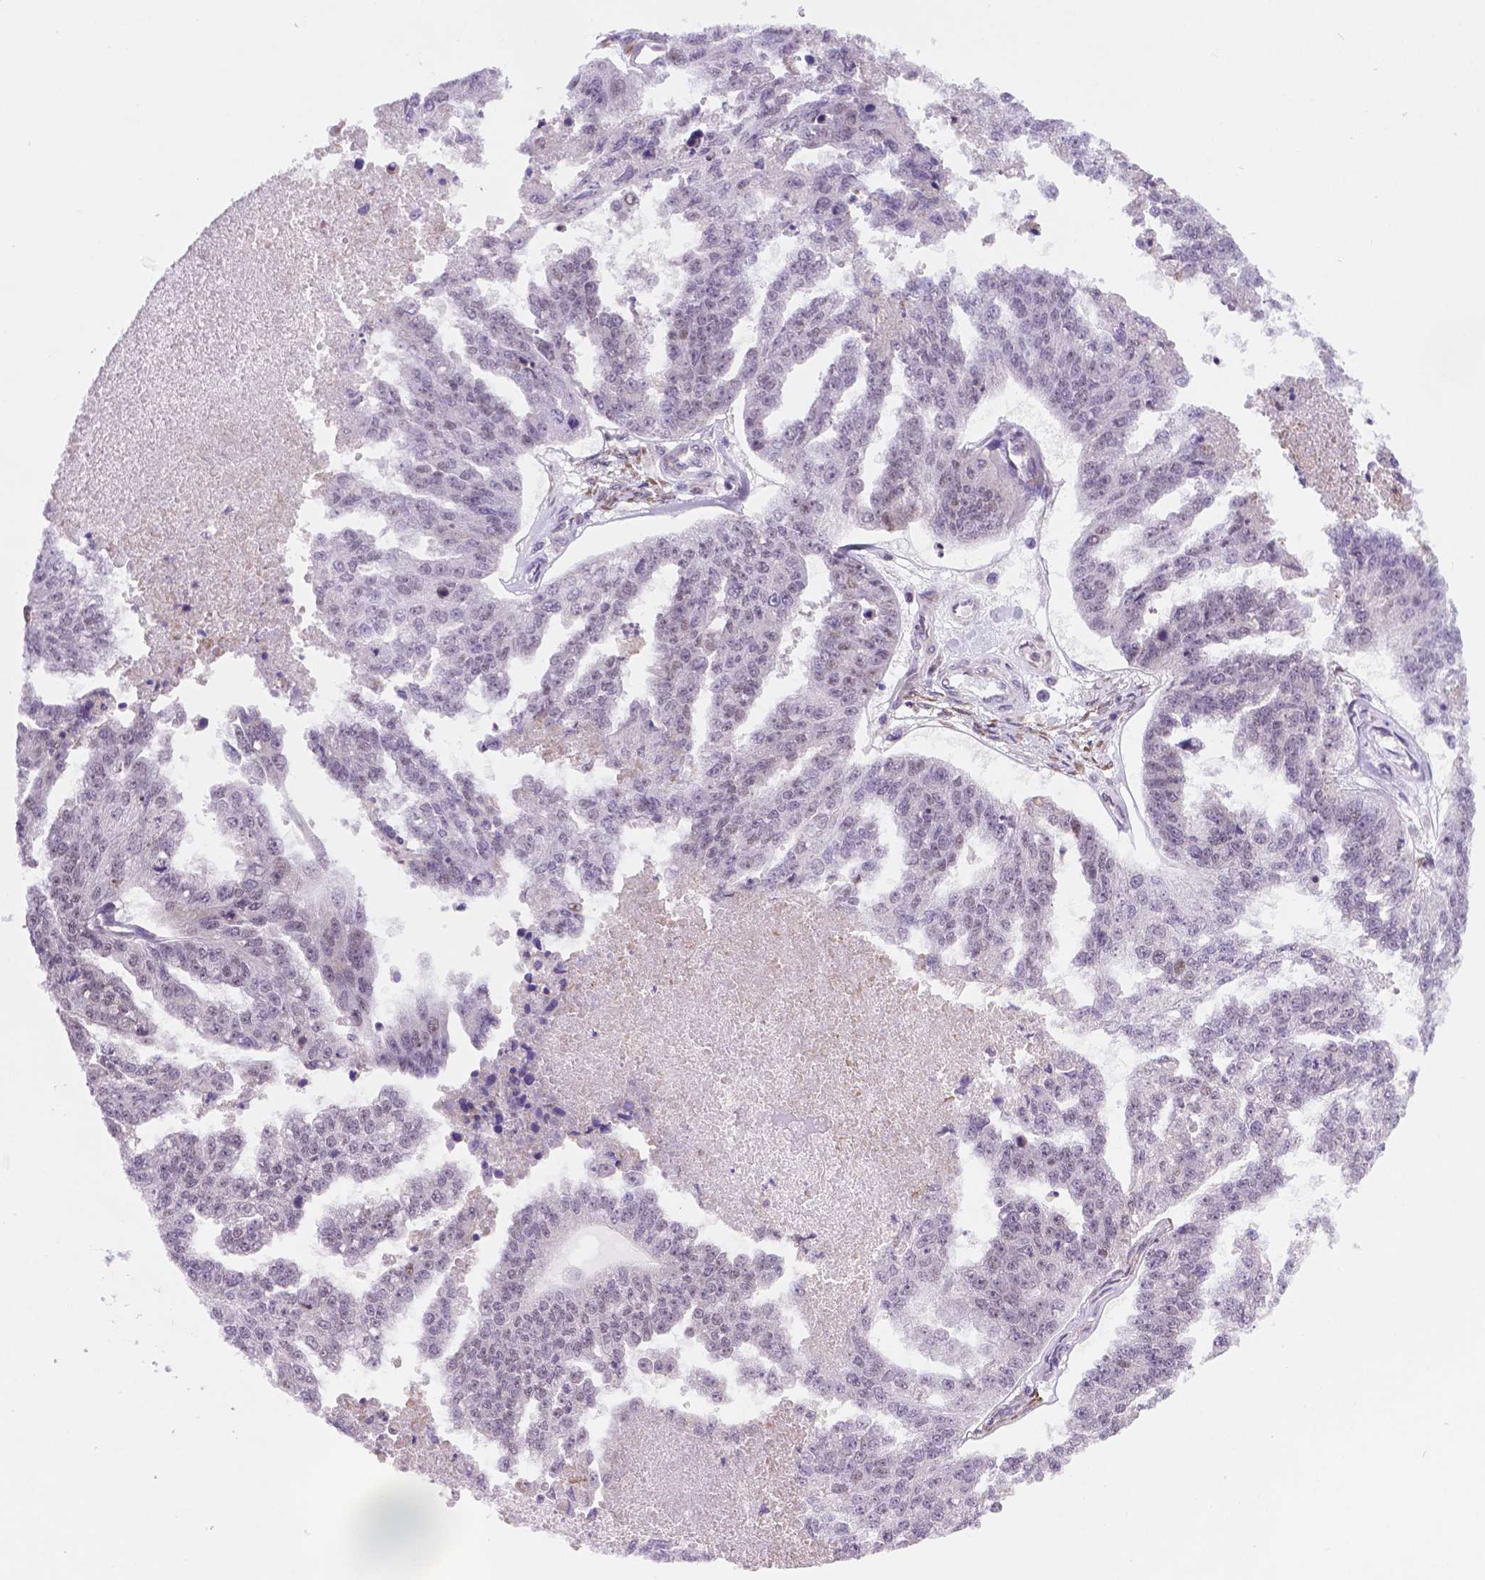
{"staining": {"intensity": "negative", "quantity": "none", "location": "none"}, "tissue": "ovarian cancer", "cell_type": "Tumor cells", "image_type": "cancer", "snomed": [{"axis": "morphology", "description": "Cystadenocarcinoma, serous, NOS"}, {"axis": "topography", "description": "Ovary"}], "caption": "Photomicrograph shows no protein positivity in tumor cells of serous cystadenocarcinoma (ovarian) tissue.", "gene": "FNIP1", "patient": {"sex": "female", "age": 58}}